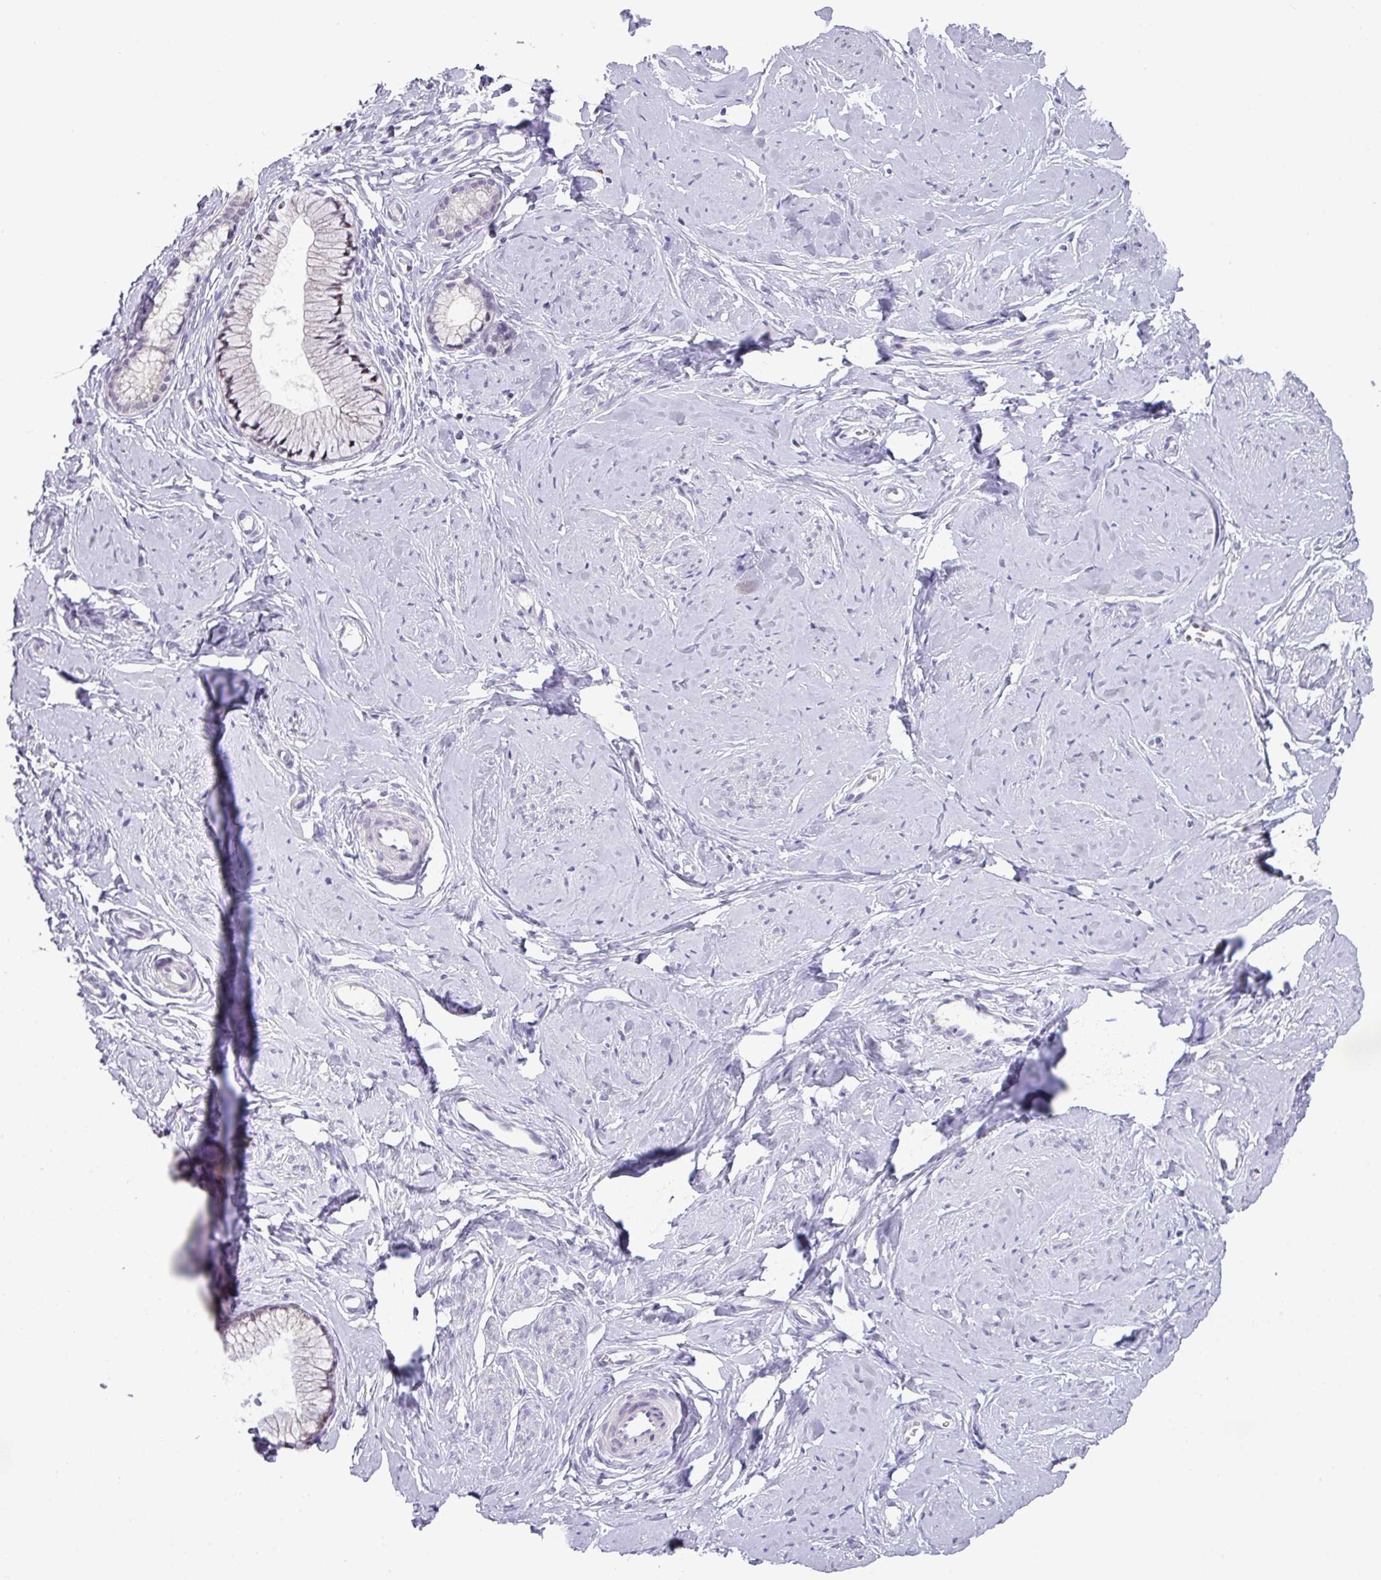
{"staining": {"intensity": "strong", "quantity": "25%-75%", "location": "cytoplasmic/membranous,nuclear"}, "tissue": "cervix", "cell_type": "Glandular cells", "image_type": "normal", "snomed": [{"axis": "morphology", "description": "Normal tissue, NOS"}, {"axis": "topography", "description": "Cervix"}], "caption": "This photomicrograph exhibits immunohistochemistry staining of benign human cervix, with high strong cytoplasmic/membranous,nuclear staining in about 25%-75% of glandular cells.", "gene": "ANKRD13B", "patient": {"sex": "female", "age": 40}}